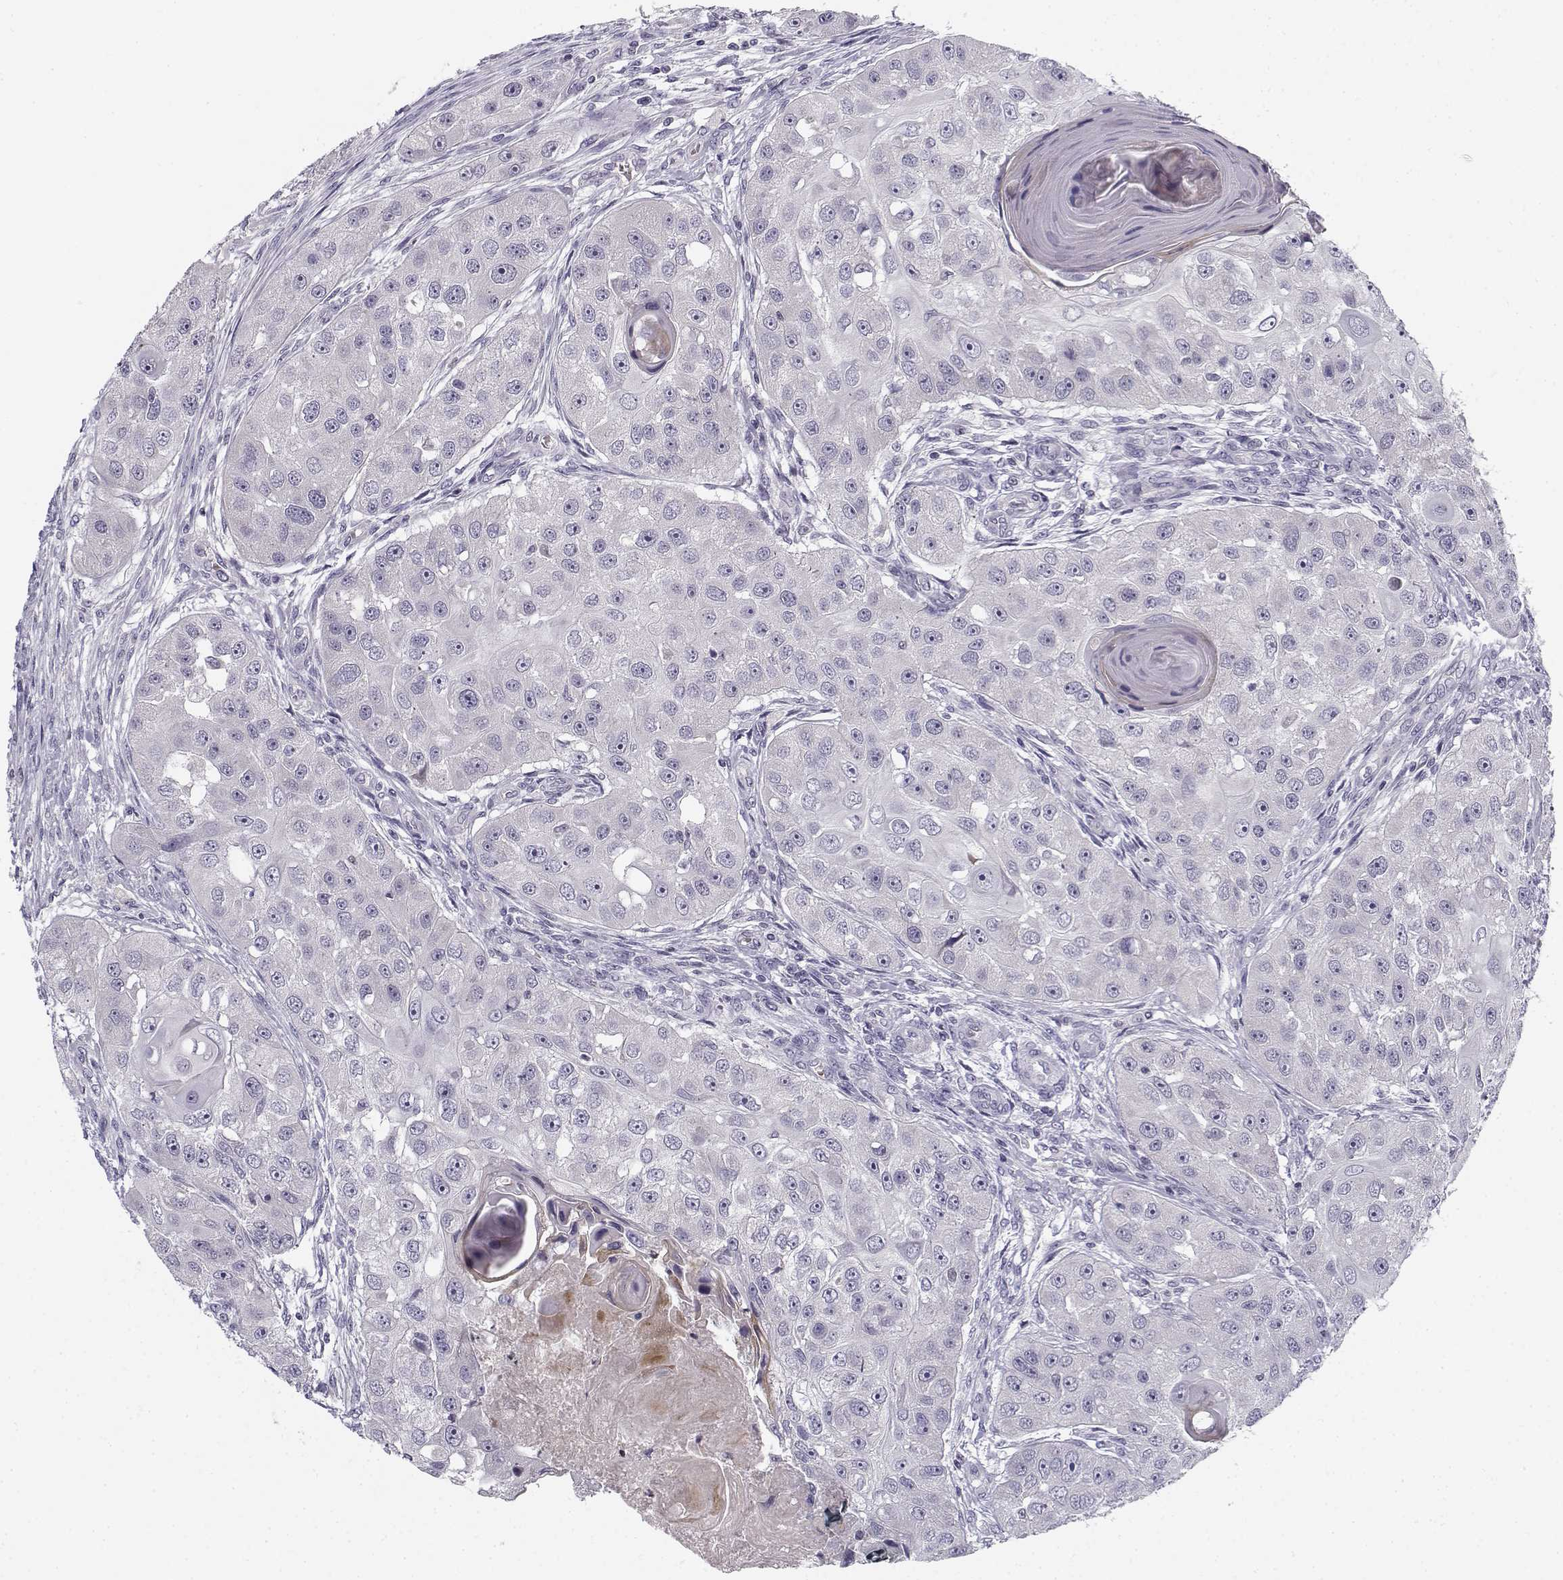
{"staining": {"intensity": "negative", "quantity": "none", "location": "none"}, "tissue": "head and neck cancer", "cell_type": "Tumor cells", "image_type": "cancer", "snomed": [{"axis": "morphology", "description": "Squamous cell carcinoma, NOS"}, {"axis": "topography", "description": "Head-Neck"}], "caption": "Immunohistochemistry (IHC) image of head and neck squamous cell carcinoma stained for a protein (brown), which displays no staining in tumor cells. (DAB IHC, high magnification).", "gene": "DDX25", "patient": {"sex": "male", "age": 51}}